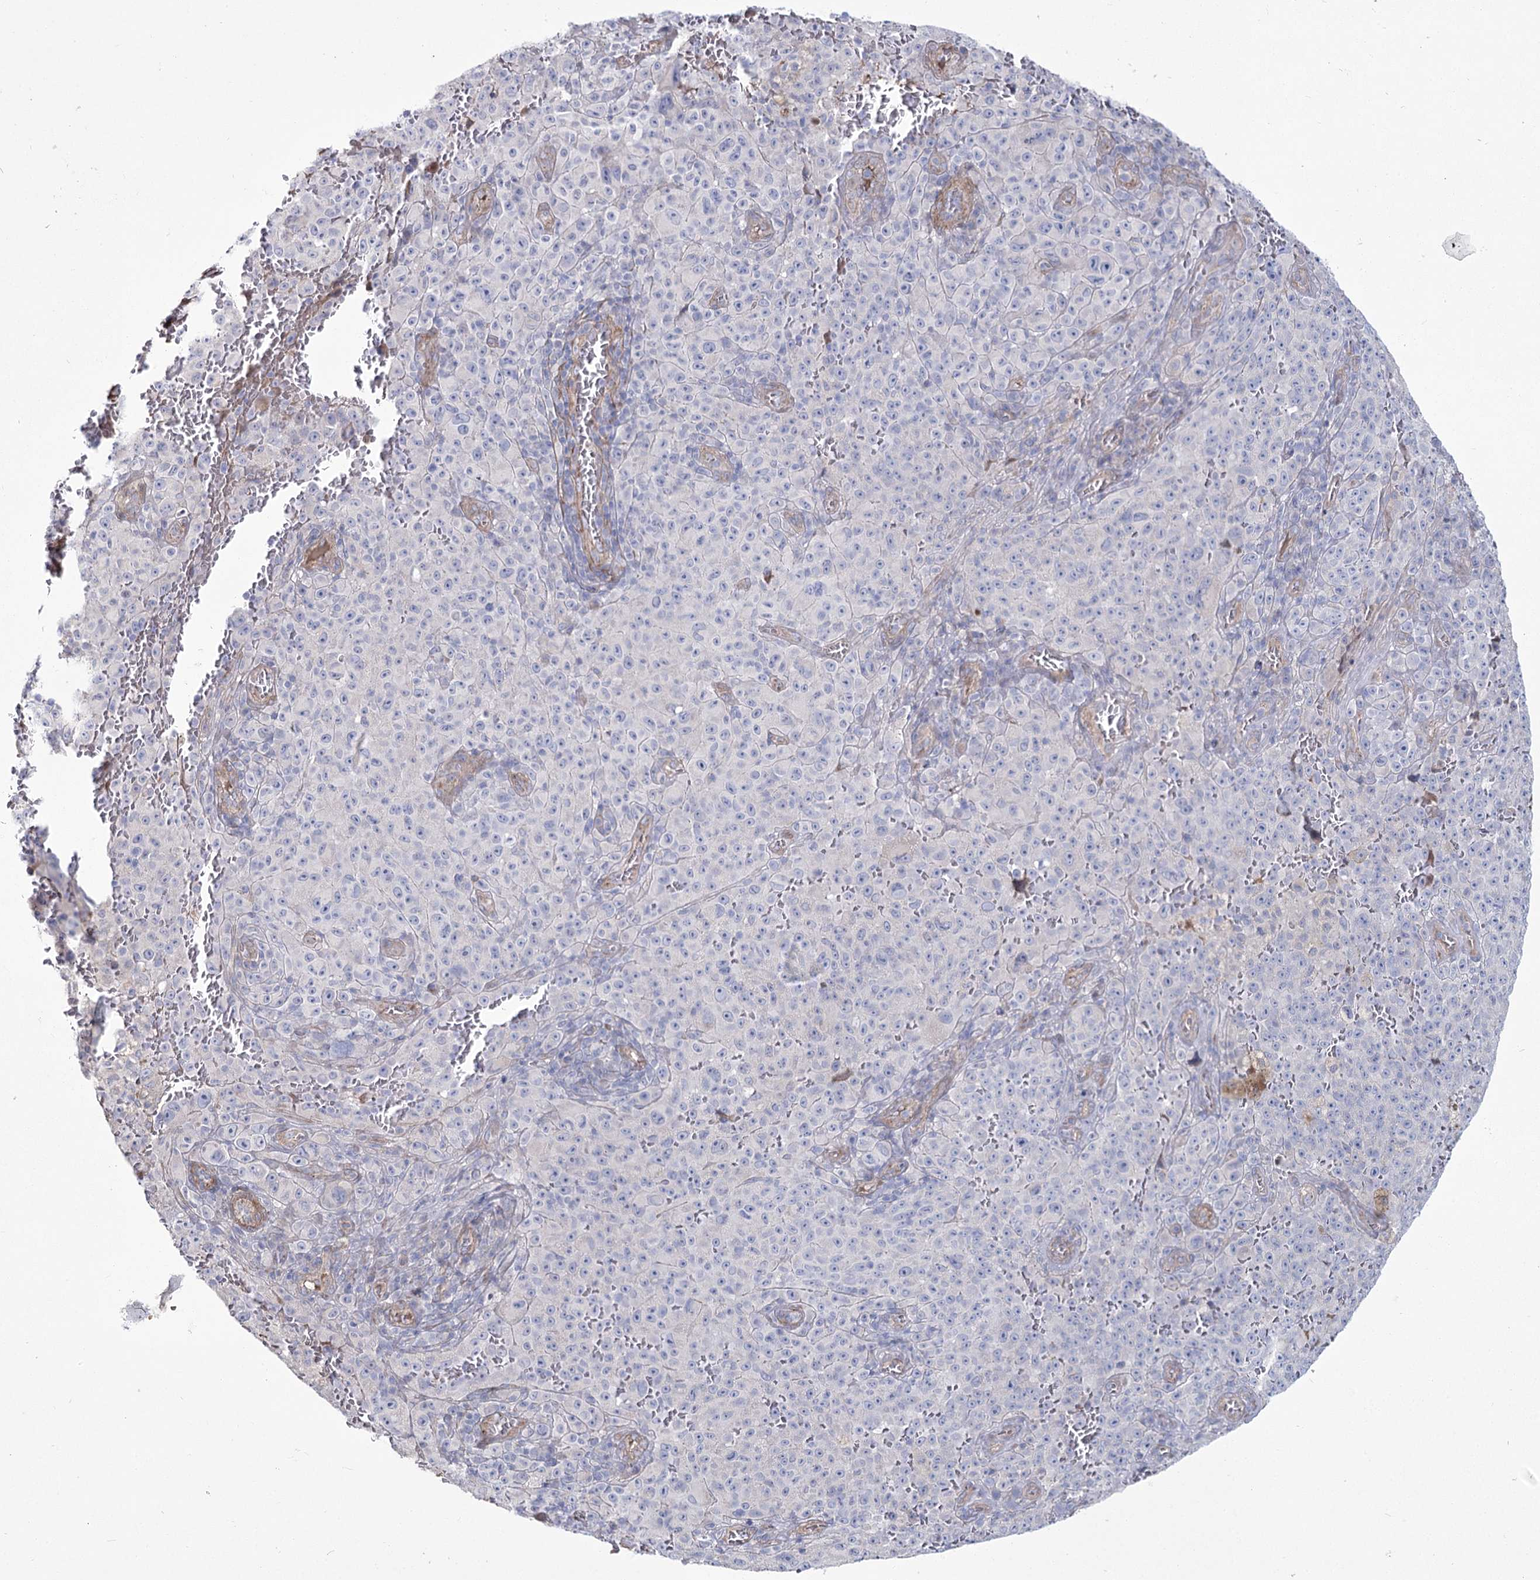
{"staining": {"intensity": "negative", "quantity": "none", "location": "none"}, "tissue": "melanoma", "cell_type": "Tumor cells", "image_type": "cancer", "snomed": [{"axis": "morphology", "description": "Malignant melanoma, NOS"}, {"axis": "topography", "description": "Skin"}], "caption": "Immunohistochemistry of melanoma exhibits no positivity in tumor cells.", "gene": "ME3", "patient": {"sex": "female", "age": 82}}